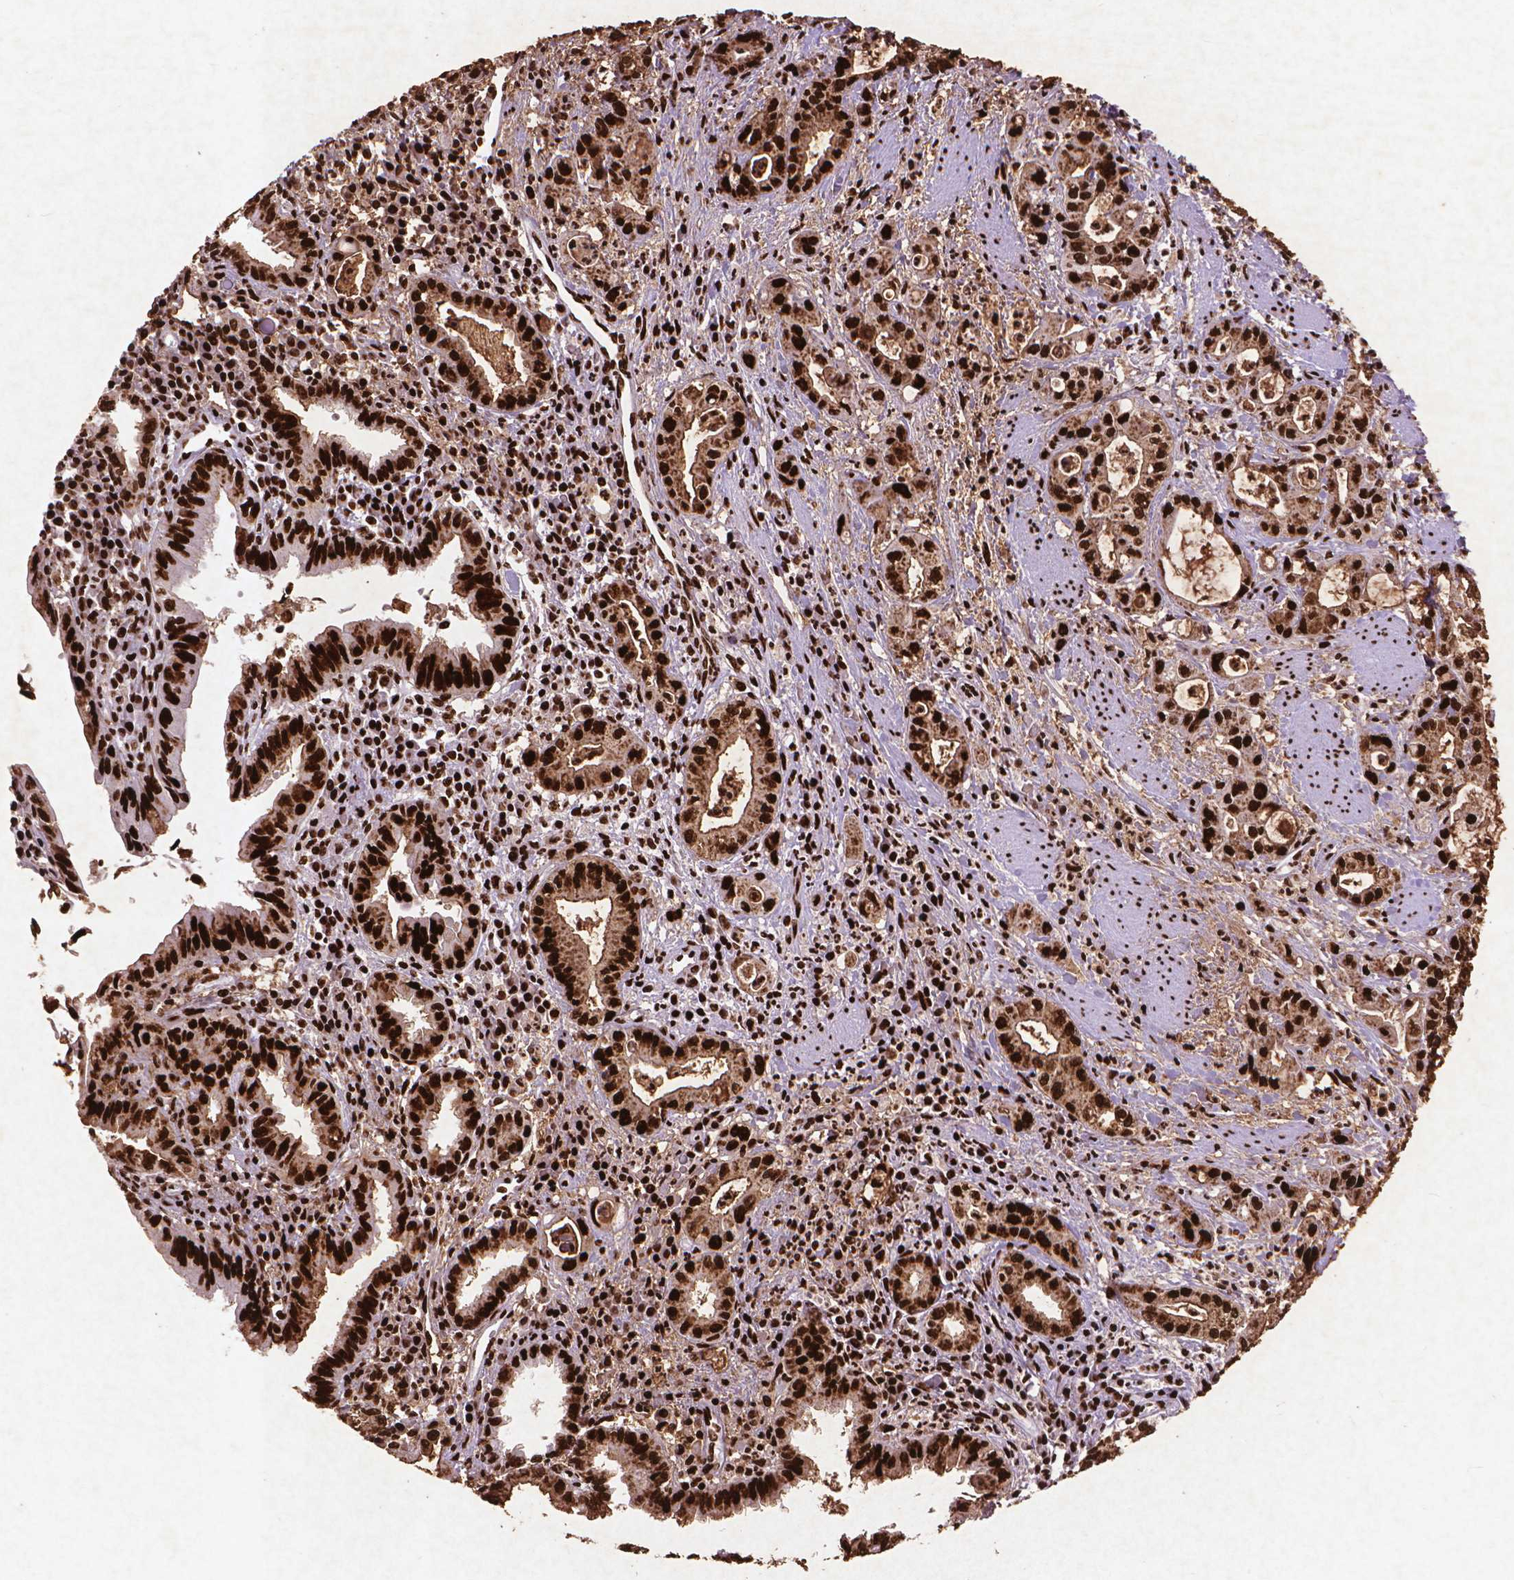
{"staining": {"intensity": "strong", "quantity": ">75%", "location": "cytoplasmic/membranous,nuclear"}, "tissue": "pancreatic cancer", "cell_type": "Tumor cells", "image_type": "cancer", "snomed": [{"axis": "morphology", "description": "Adenocarcinoma, NOS"}, {"axis": "topography", "description": "Pancreas"}], "caption": "The micrograph shows a brown stain indicating the presence of a protein in the cytoplasmic/membranous and nuclear of tumor cells in pancreatic adenocarcinoma.", "gene": "CITED2", "patient": {"sex": "male", "age": 72}}